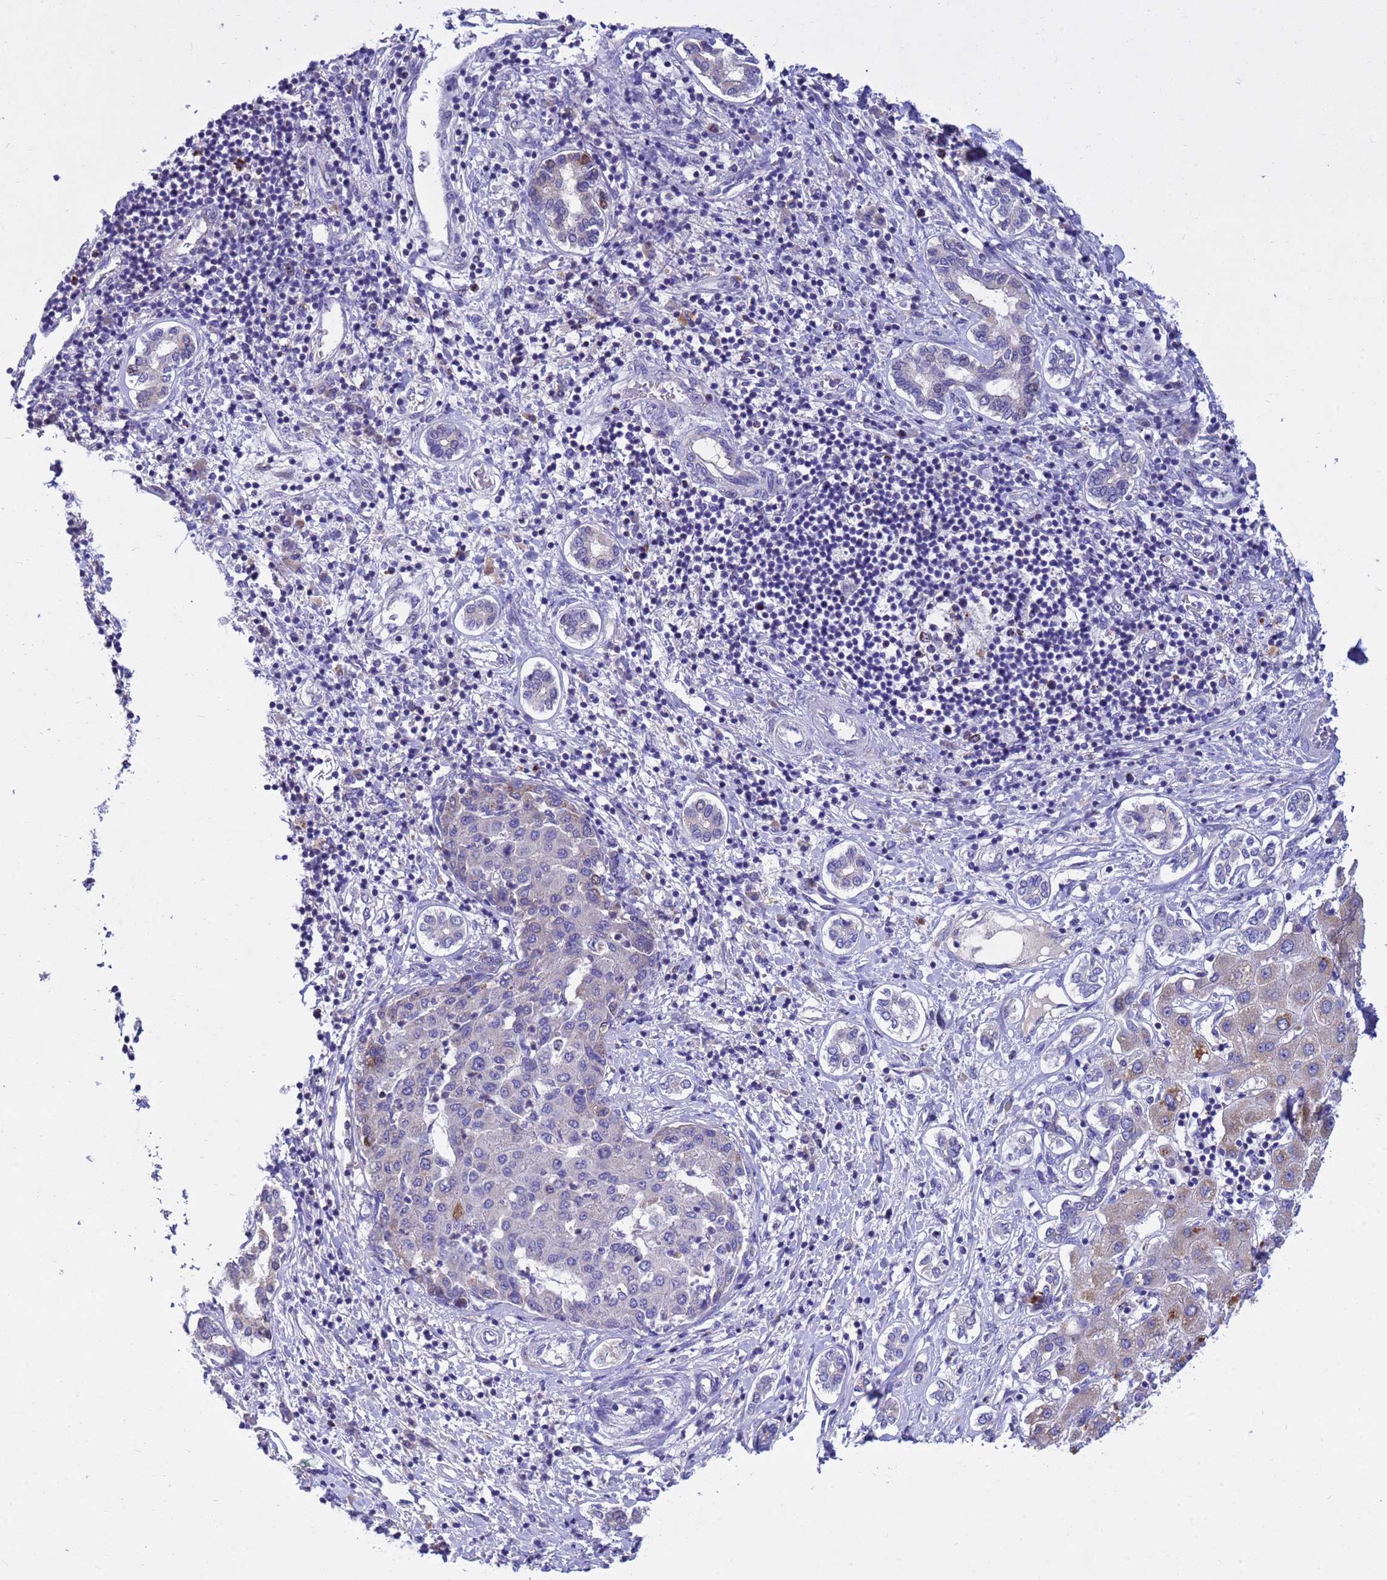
{"staining": {"intensity": "negative", "quantity": "none", "location": "none"}, "tissue": "liver cancer", "cell_type": "Tumor cells", "image_type": "cancer", "snomed": [{"axis": "morphology", "description": "Carcinoma, Hepatocellular, NOS"}, {"axis": "topography", "description": "Liver"}], "caption": "Liver cancer (hepatocellular carcinoma) was stained to show a protein in brown. There is no significant staining in tumor cells.", "gene": "TUBGCP3", "patient": {"sex": "male", "age": 65}}